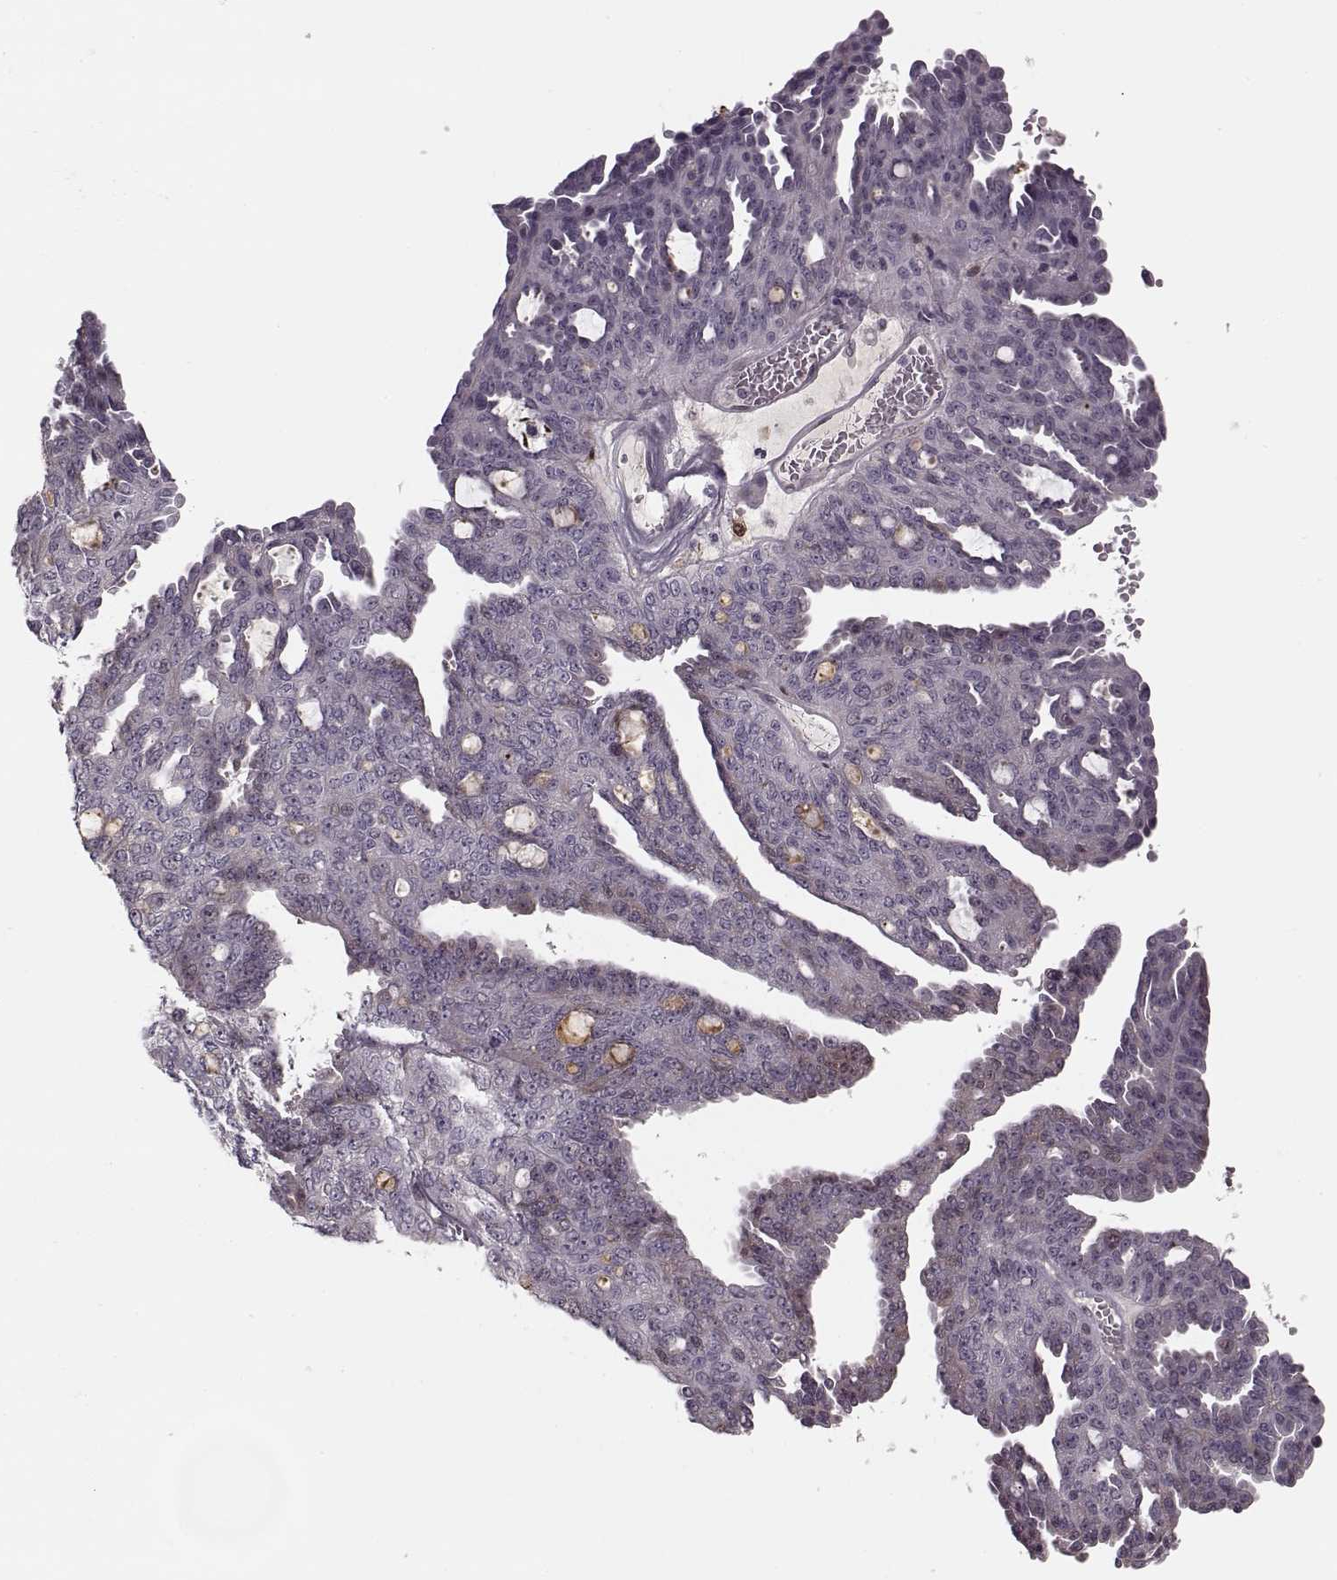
{"staining": {"intensity": "negative", "quantity": "none", "location": "none"}, "tissue": "ovarian cancer", "cell_type": "Tumor cells", "image_type": "cancer", "snomed": [{"axis": "morphology", "description": "Cystadenocarcinoma, serous, NOS"}, {"axis": "topography", "description": "Ovary"}], "caption": "Immunohistochemical staining of human ovarian cancer shows no significant positivity in tumor cells. (DAB immunohistochemistry with hematoxylin counter stain).", "gene": "DNAI3", "patient": {"sex": "female", "age": 71}}